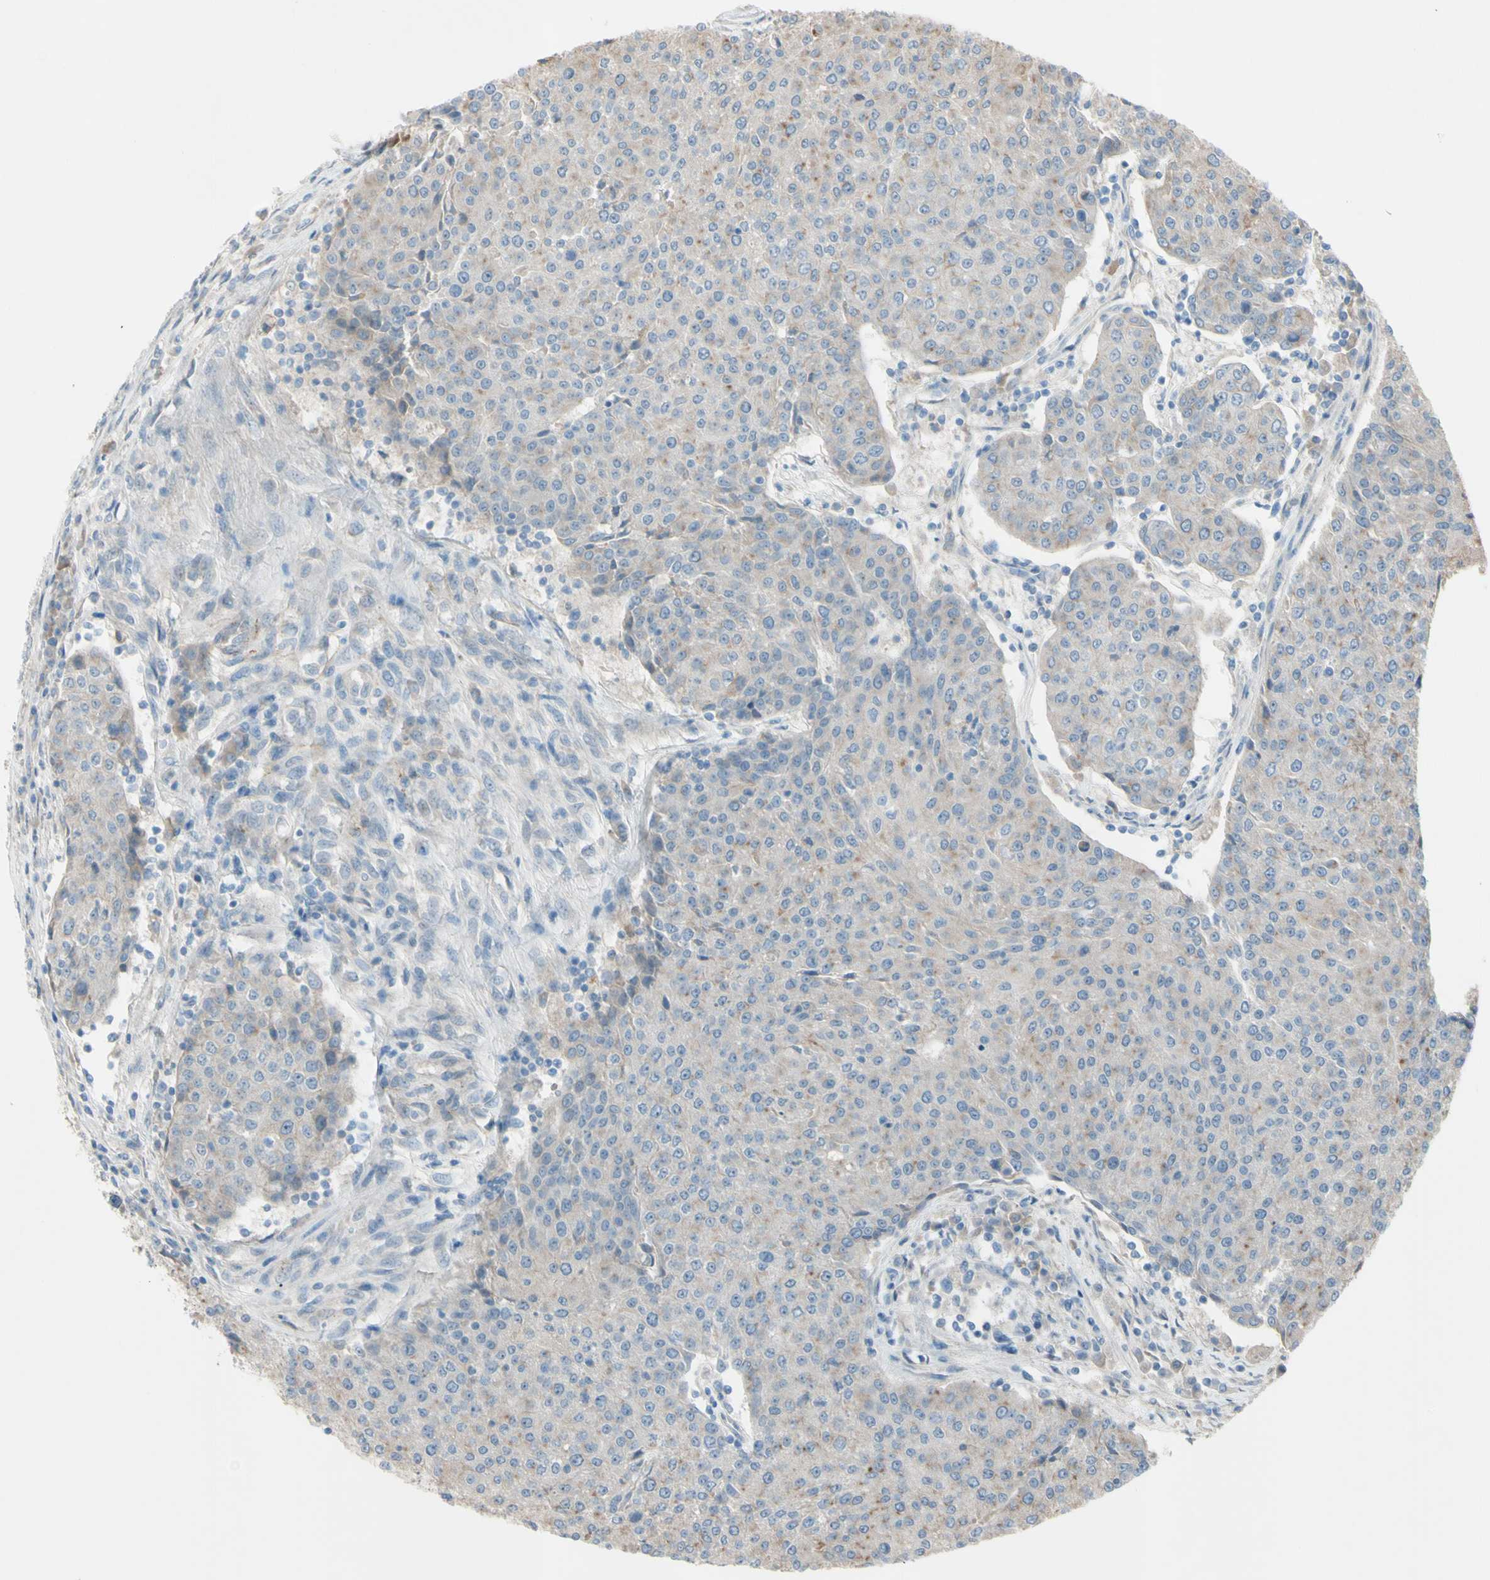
{"staining": {"intensity": "weak", "quantity": "25%-75%", "location": "cytoplasmic/membranous"}, "tissue": "urothelial cancer", "cell_type": "Tumor cells", "image_type": "cancer", "snomed": [{"axis": "morphology", "description": "Urothelial carcinoma, High grade"}, {"axis": "topography", "description": "Urinary bladder"}], "caption": "A brown stain shows weak cytoplasmic/membranous staining of a protein in urothelial carcinoma (high-grade) tumor cells. (DAB (3,3'-diaminobenzidine) IHC, brown staining for protein, blue staining for nuclei).", "gene": "ATRN", "patient": {"sex": "female", "age": 85}}